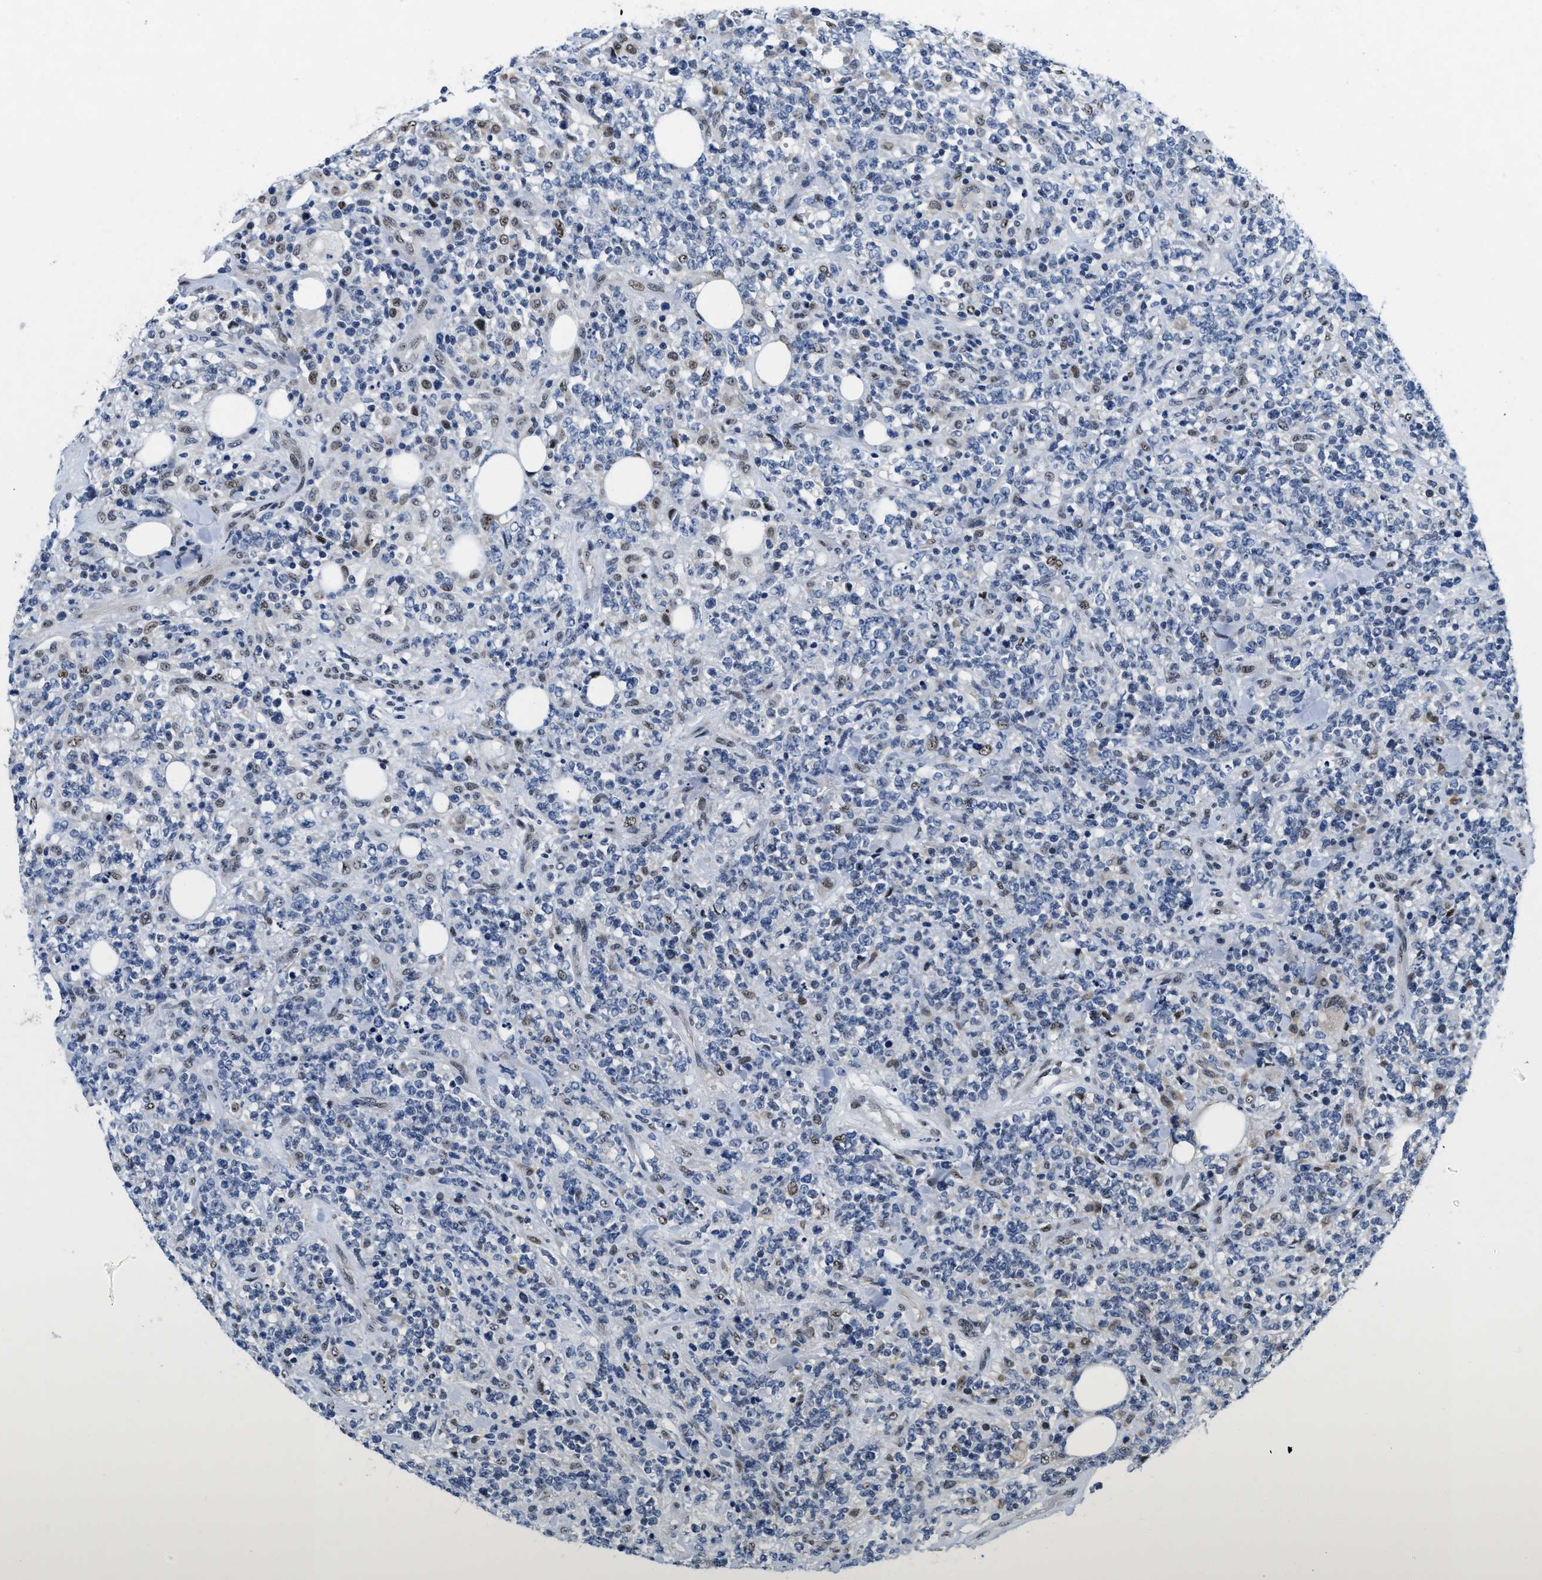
{"staining": {"intensity": "weak", "quantity": "<25%", "location": "nuclear"}, "tissue": "lymphoma", "cell_type": "Tumor cells", "image_type": "cancer", "snomed": [{"axis": "morphology", "description": "Malignant lymphoma, non-Hodgkin's type, High grade"}, {"axis": "topography", "description": "Soft tissue"}], "caption": "High-grade malignant lymphoma, non-Hodgkin's type was stained to show a protein in brown. There is no significant positivity in tumor cells. The staining was performed using DAB to visualize the protein expression in brown, while the nuclei were stained in blue with hematoxylin (Magnification: 20x).", "gene": "VIP", "patient": {"sex": "male", "age": 18}}